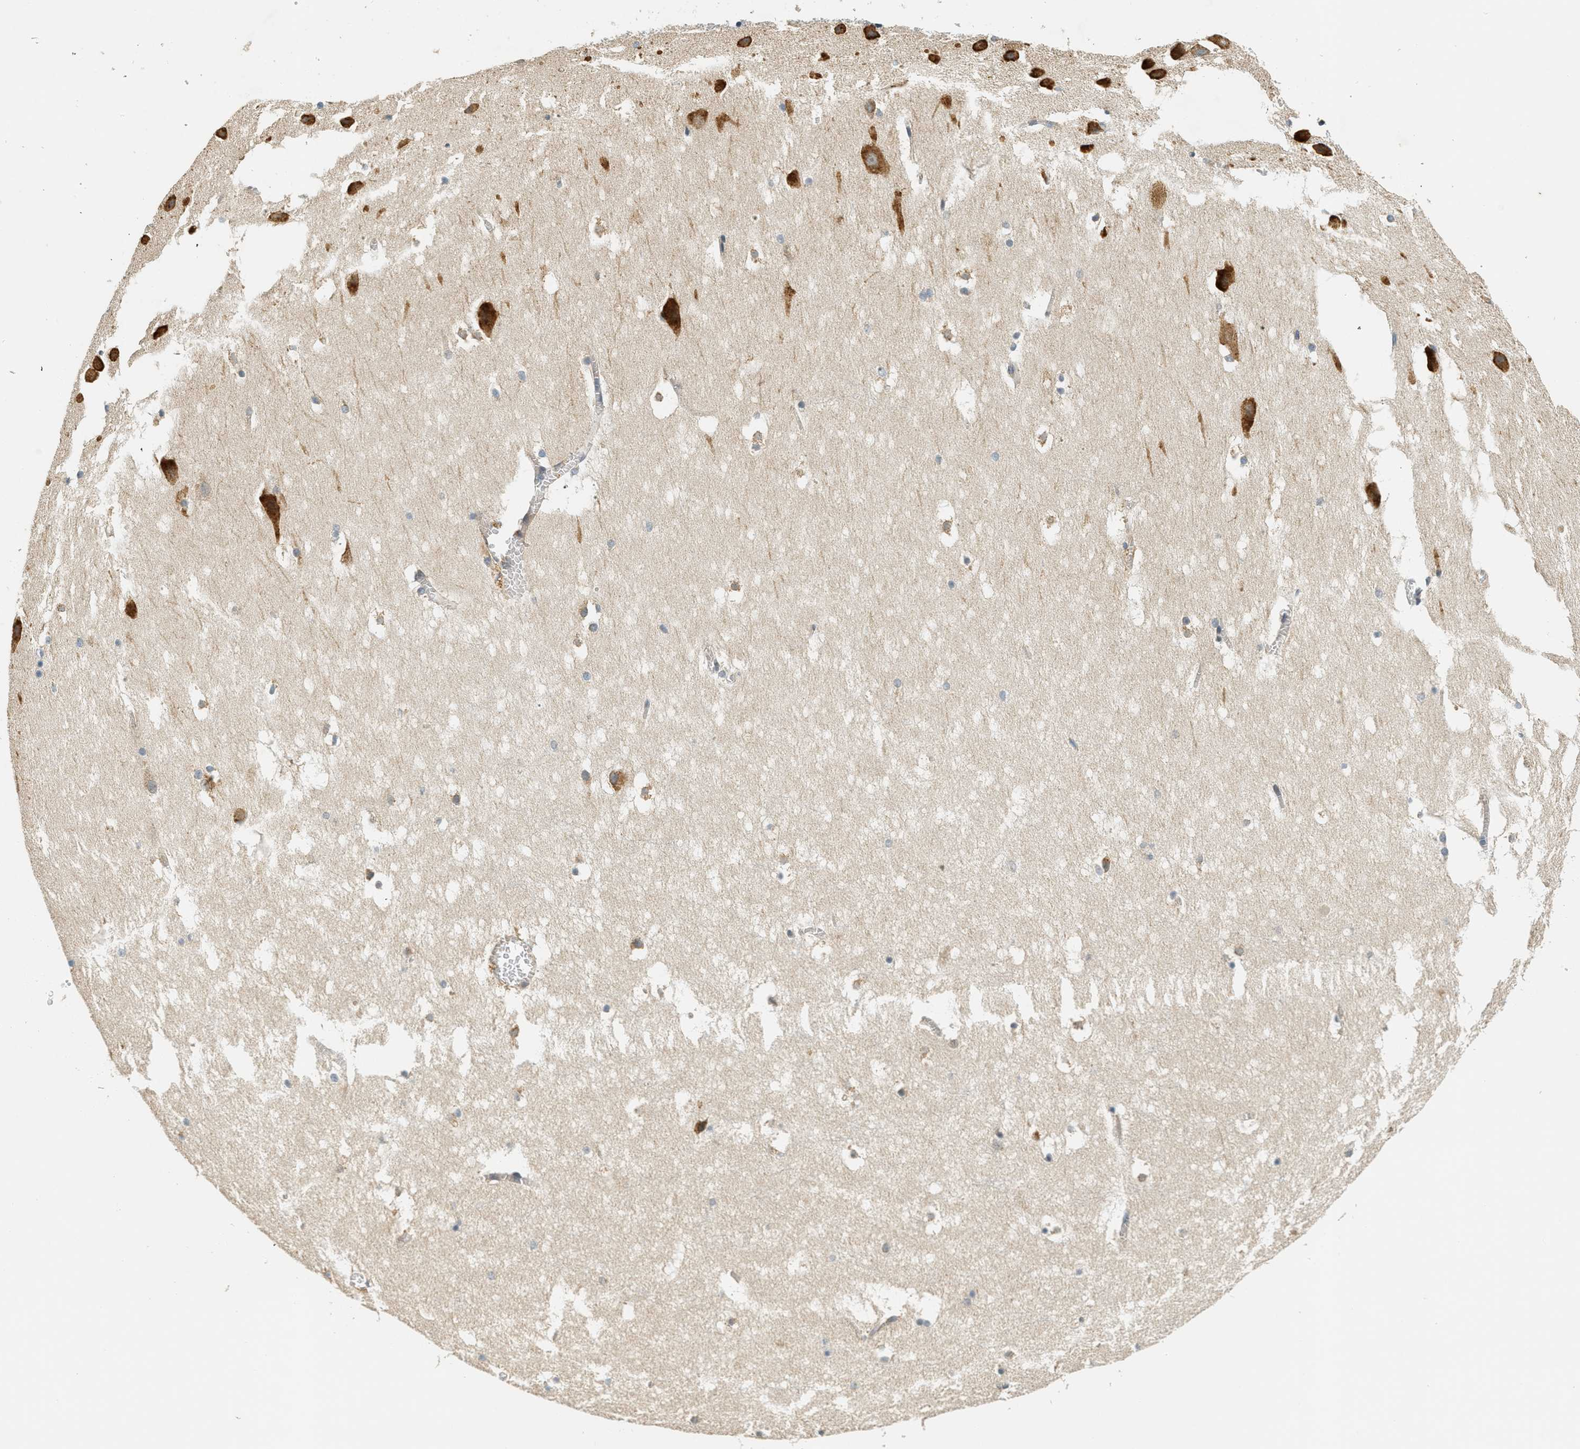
{"staining": {"intensity": "strong", "quantity": "<25%", "location": "cytoplasmic/membranous"}, "tissue": "hippocampus", "cell_type": "Glial cells", "image_type": "normal", "snomed": [{"axis": "morphology", "description": "Normal tissue, NOS"}, {"axis": "topography", "description": "Hippocampus"}], "caption": "Unremarkable hippocampus shows strong cytoplasmic/membranous expression in approximately <25% of glial cells (DAB (3,3'-diaminobenzidine) IHC with brightfield microscopy, high magnification)..", "gene": "PDK1", "patient": {"sex": "male", "age": 45}}